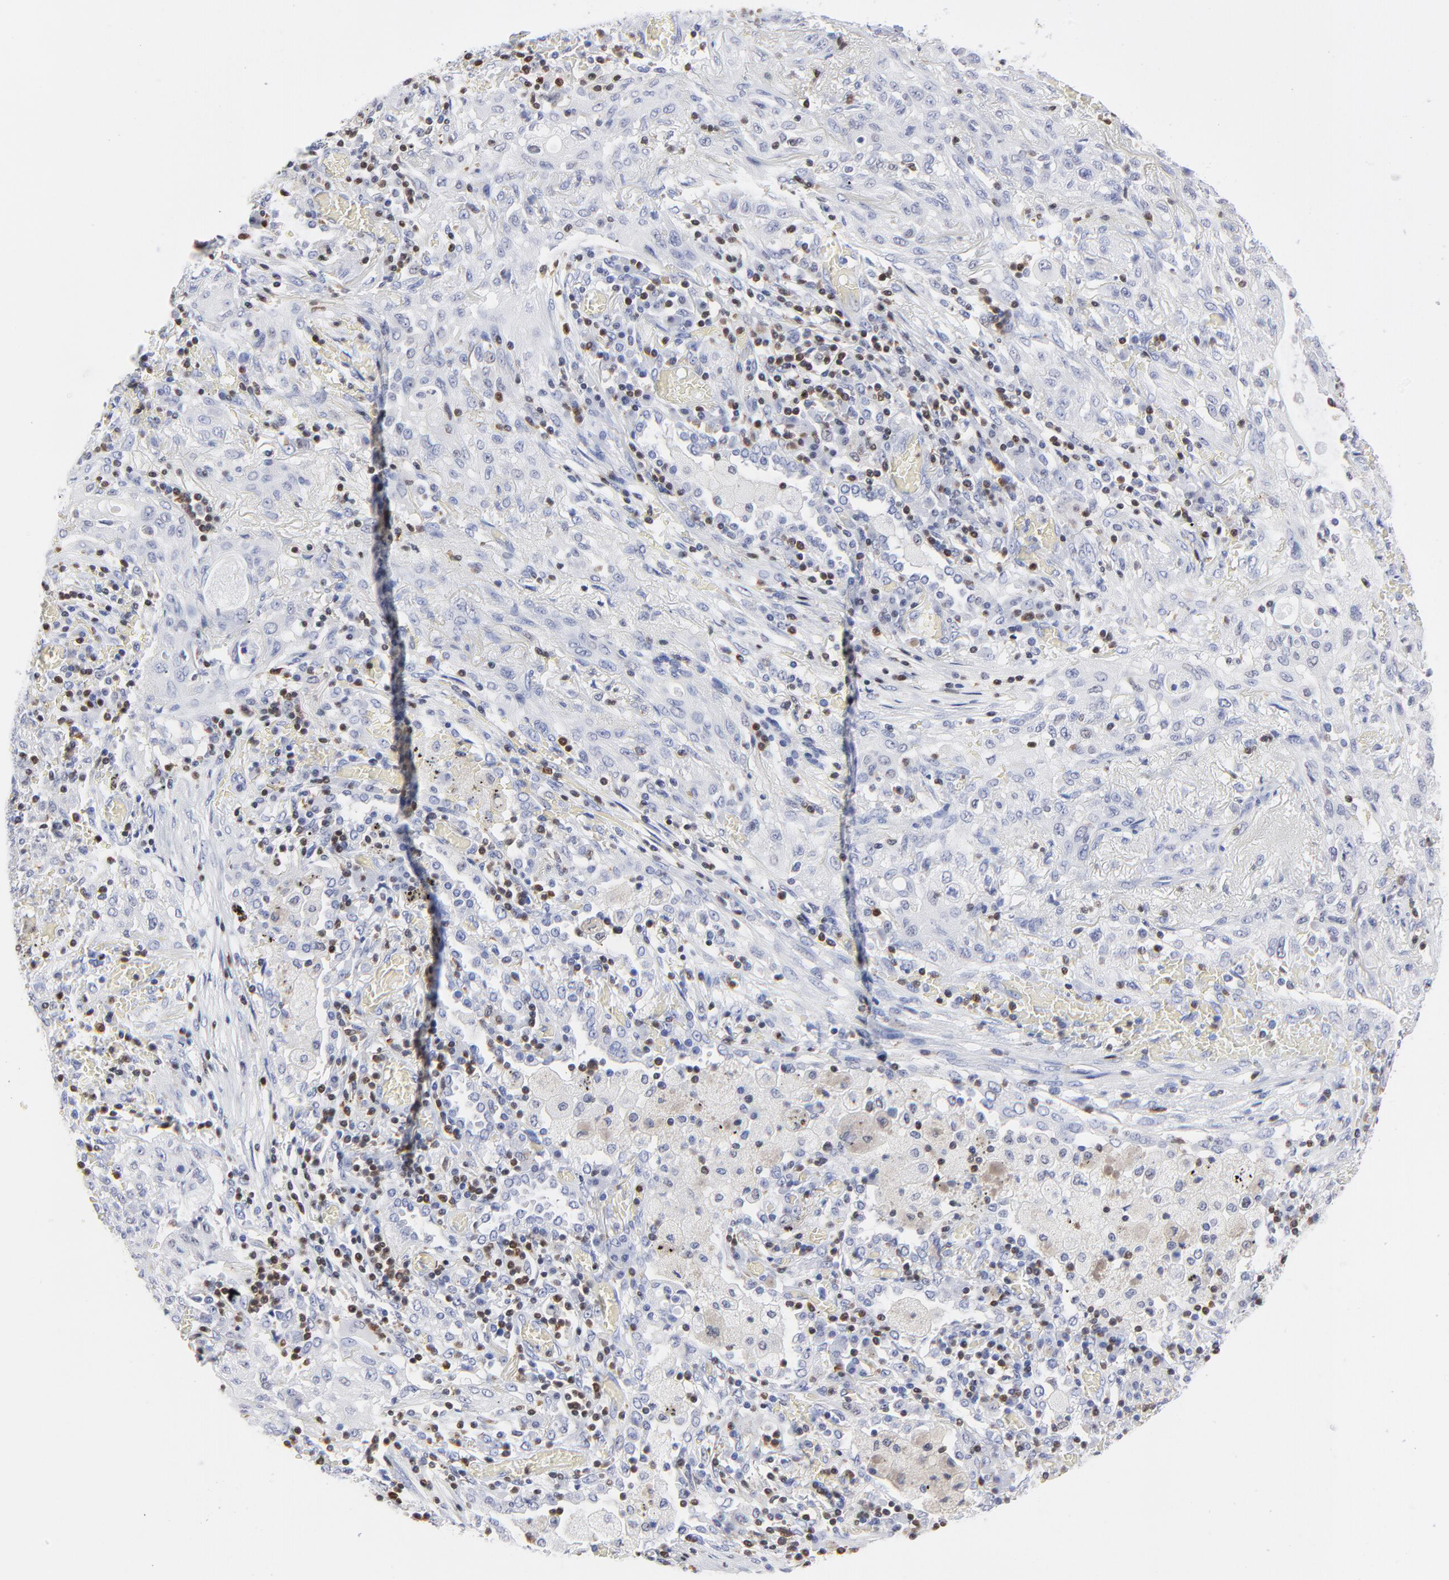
{"staining": {"intensity": "negative", "quantity": "none", "location": "none"}, "tissue": "lung cancer", "cell_type": "Tumor cells", "image_type": "cancer", "snomed": [{"axis": "morphology", "description": "Squamous cell carcinoma, NOS"}, {"axis": "topography", "description": "Lung"}], "caption": "Immunohistochemistry photomicrograph of human lung squamous cell carcinoma stained for a protein (brown), which reveals no positivity in tumor cells. The staining was performed using DAB to visualize the protein expression in brown, while the nuclei were stained in blue with hematoxylin (Magnification: 20x).", "gene": "ZAP70", "patient": {"sex": "female", "age": 47}}